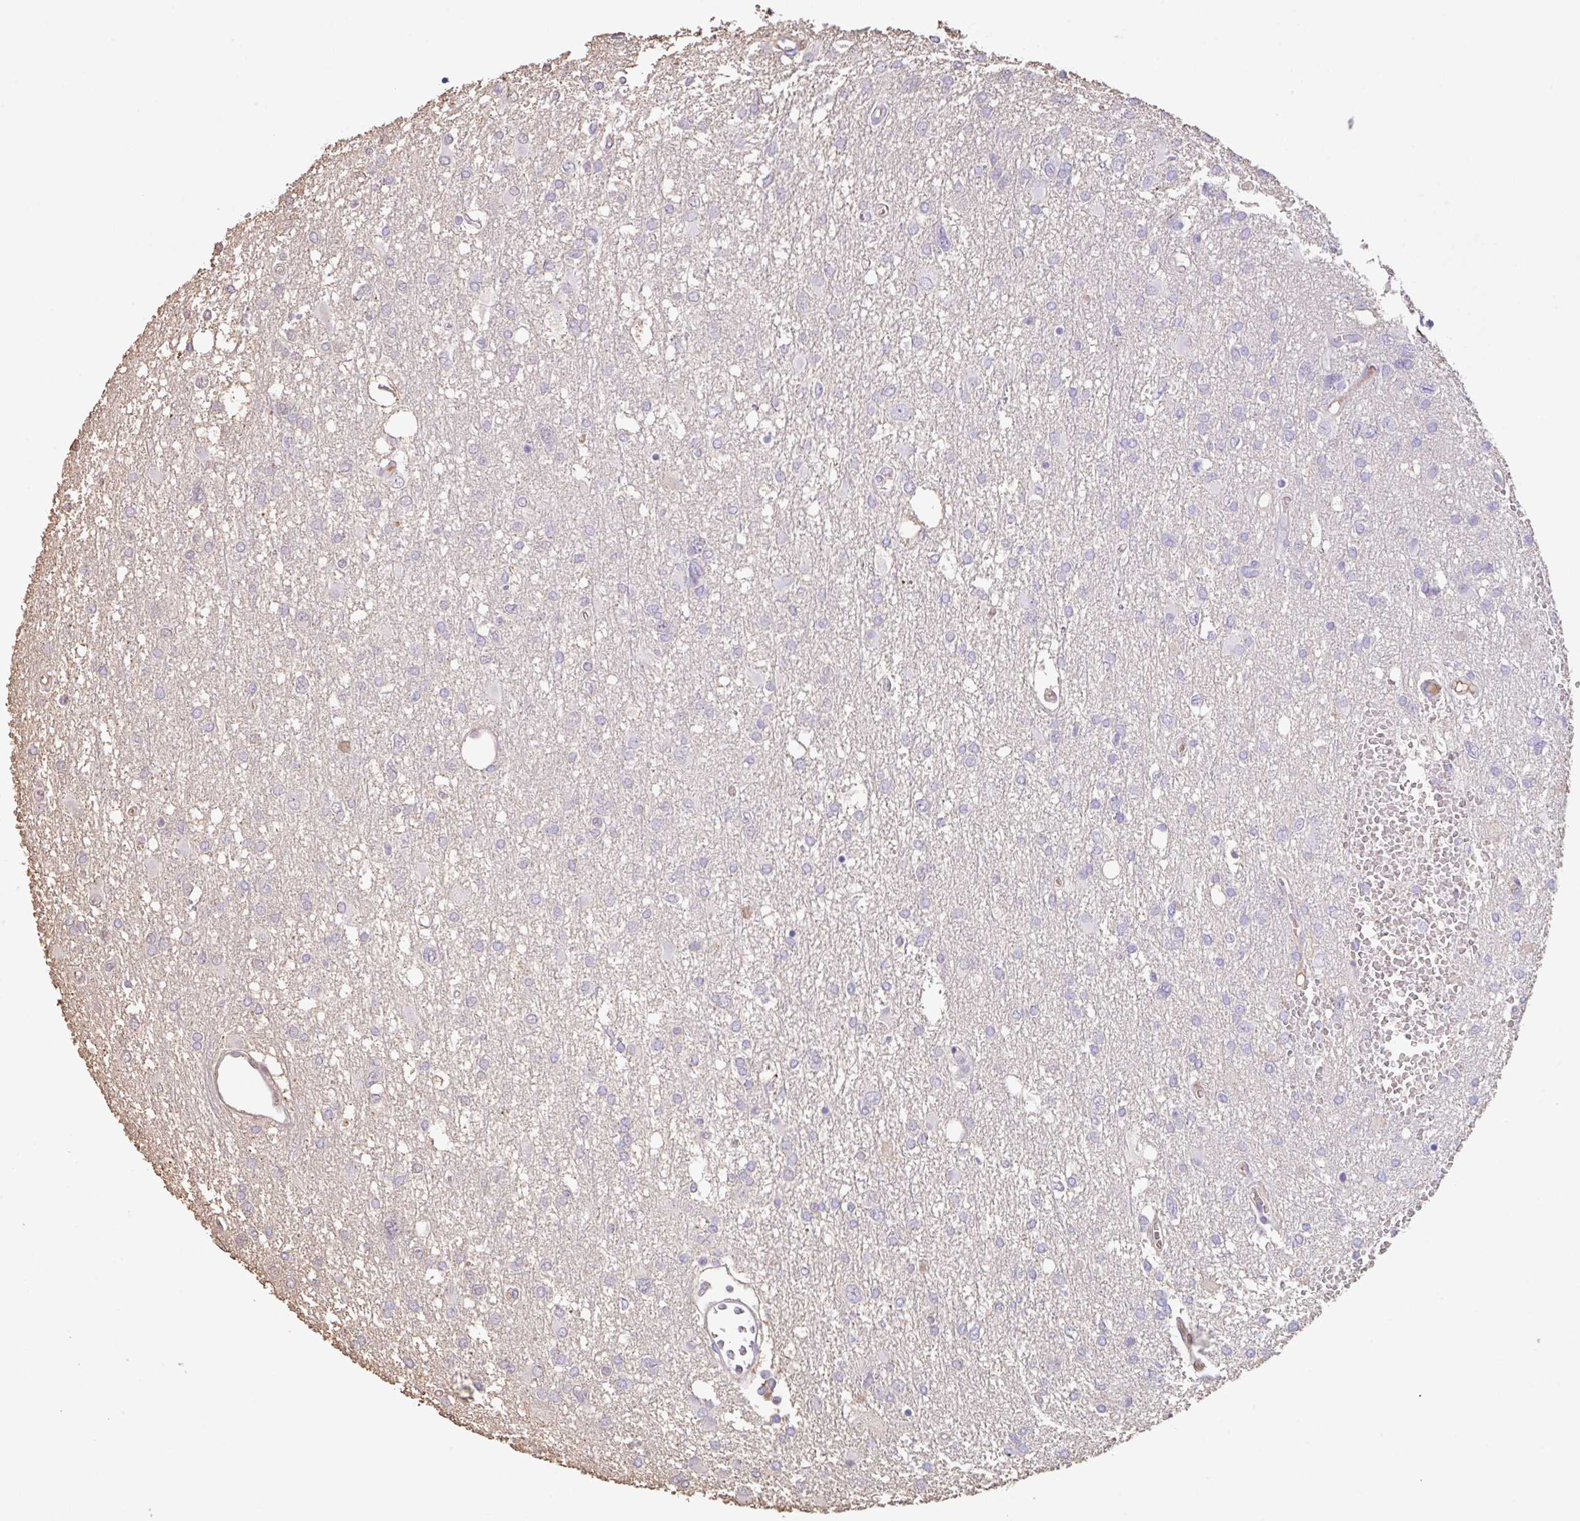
{"staining": {"intensity": "negative", "quantity": "none", "location": "none"}, "tissue": "glioma", "cell_type": "Tumor cells", "image_type": "cancer", "snomed": [{"axis": "morphology", "description": "Glioma, malignant, High grade"}, {"axis": "topography", "description": "Brain"}], "caption": "Malignant glioma (high-grade) was stained to show a protein in brown. There is no significant staining in tumor cells.", "gene": "HOXC12", "patient": {"sex": "male", "age": 61}}